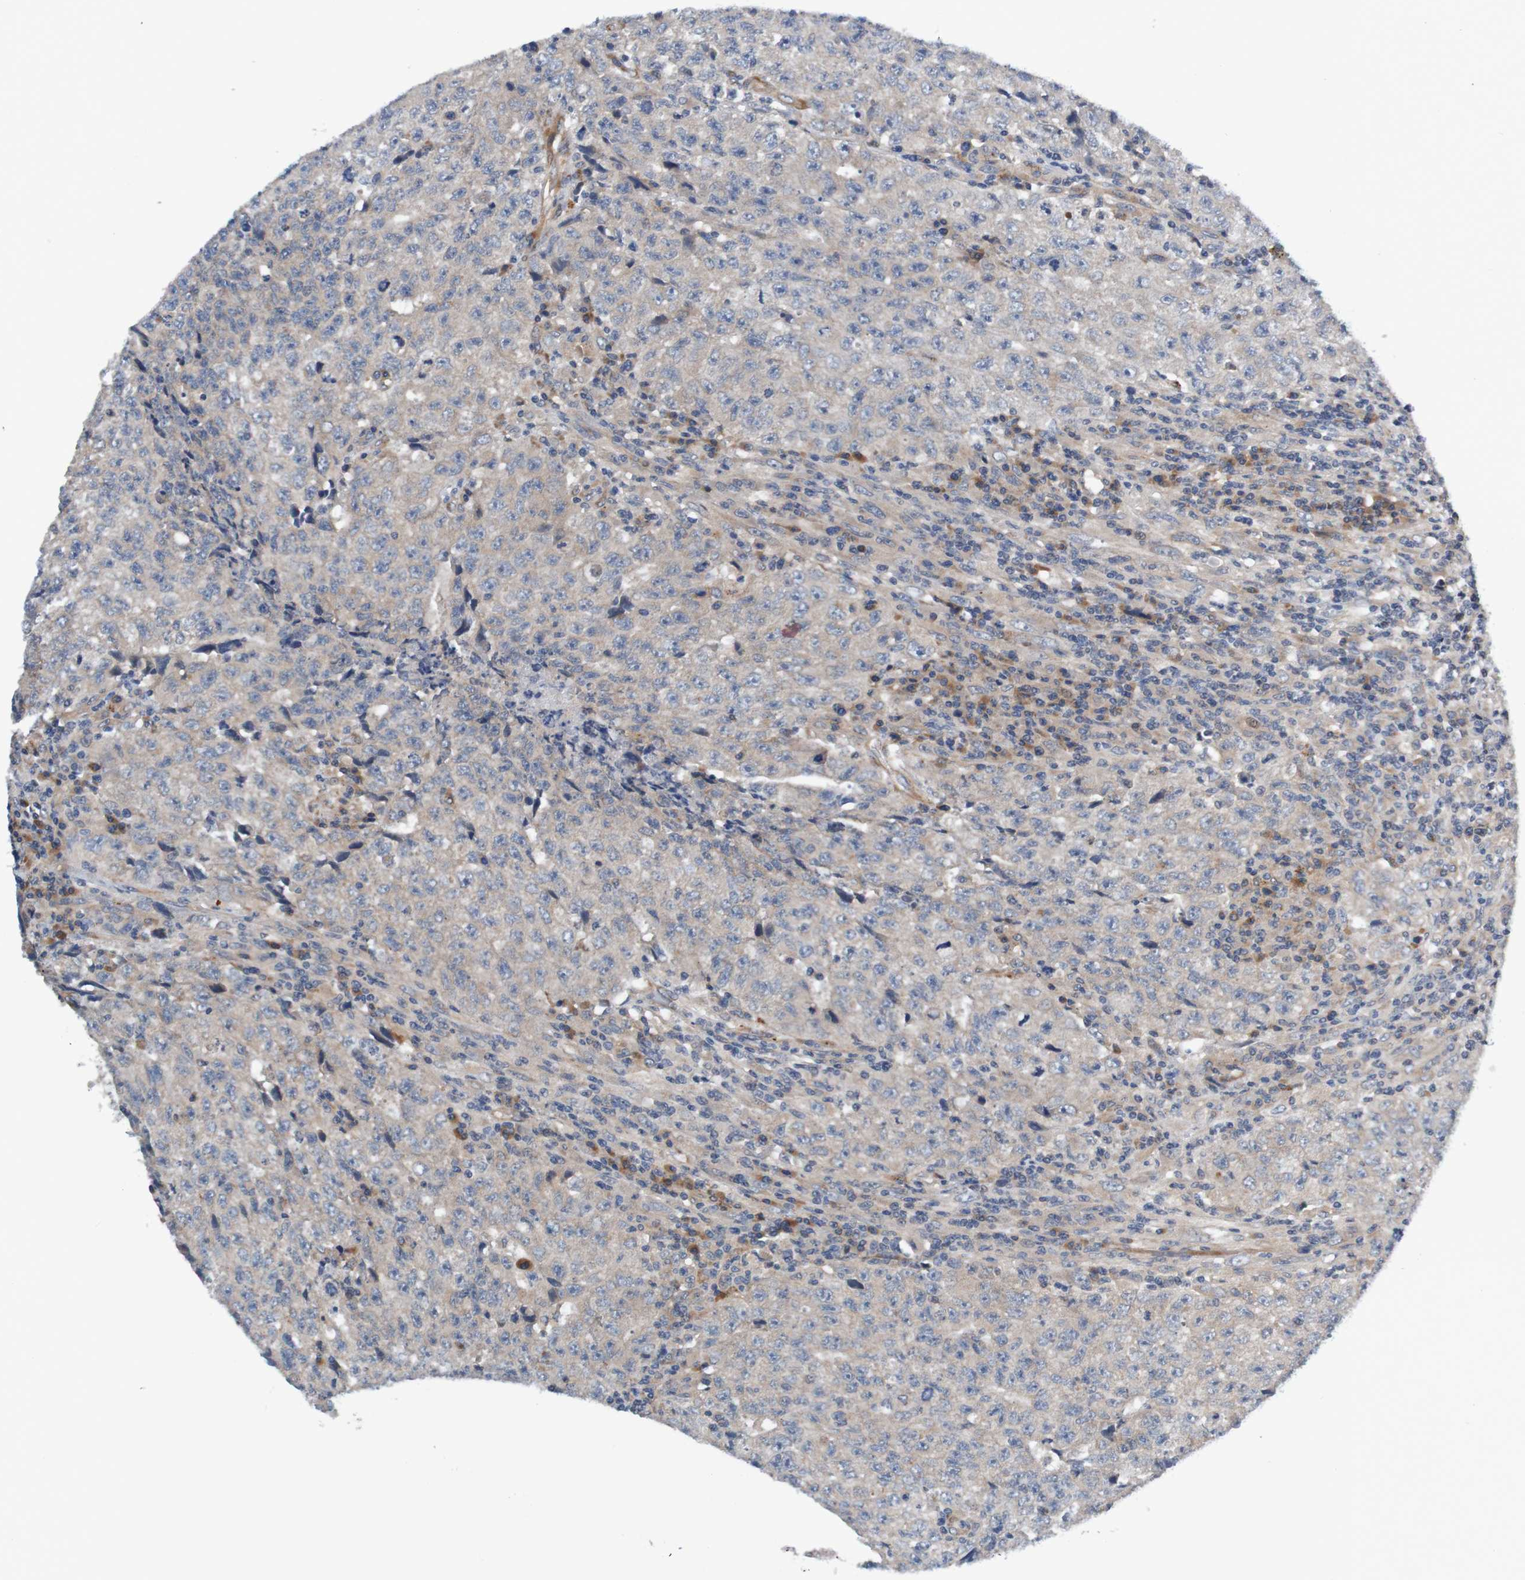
{"staining": {"intensity": "weak", "quantity": ">75%", "location": "cytoplasmic/membranous"}, "tissue": "testis cancer", "cell_type": "Tumor cells", "image_type": "cancer", "snomed": [{"axis": "morphology", "description": "Necrosis, NOS"}, {"axis": "morphology", "description": "Carcinoma, Embryonal, NOS"}, {"axis": "topography", "description": "Testis"}], "caption": "The immunohistochemical stain shows weak cytoplasmic/membranous expression in tumor cells of testis cancer tissue. (DAB IHC, brown staining for protein, blue staining for nuclei).", "gene": "CPED1", "patient": {"sex": "male", "age": 19}}